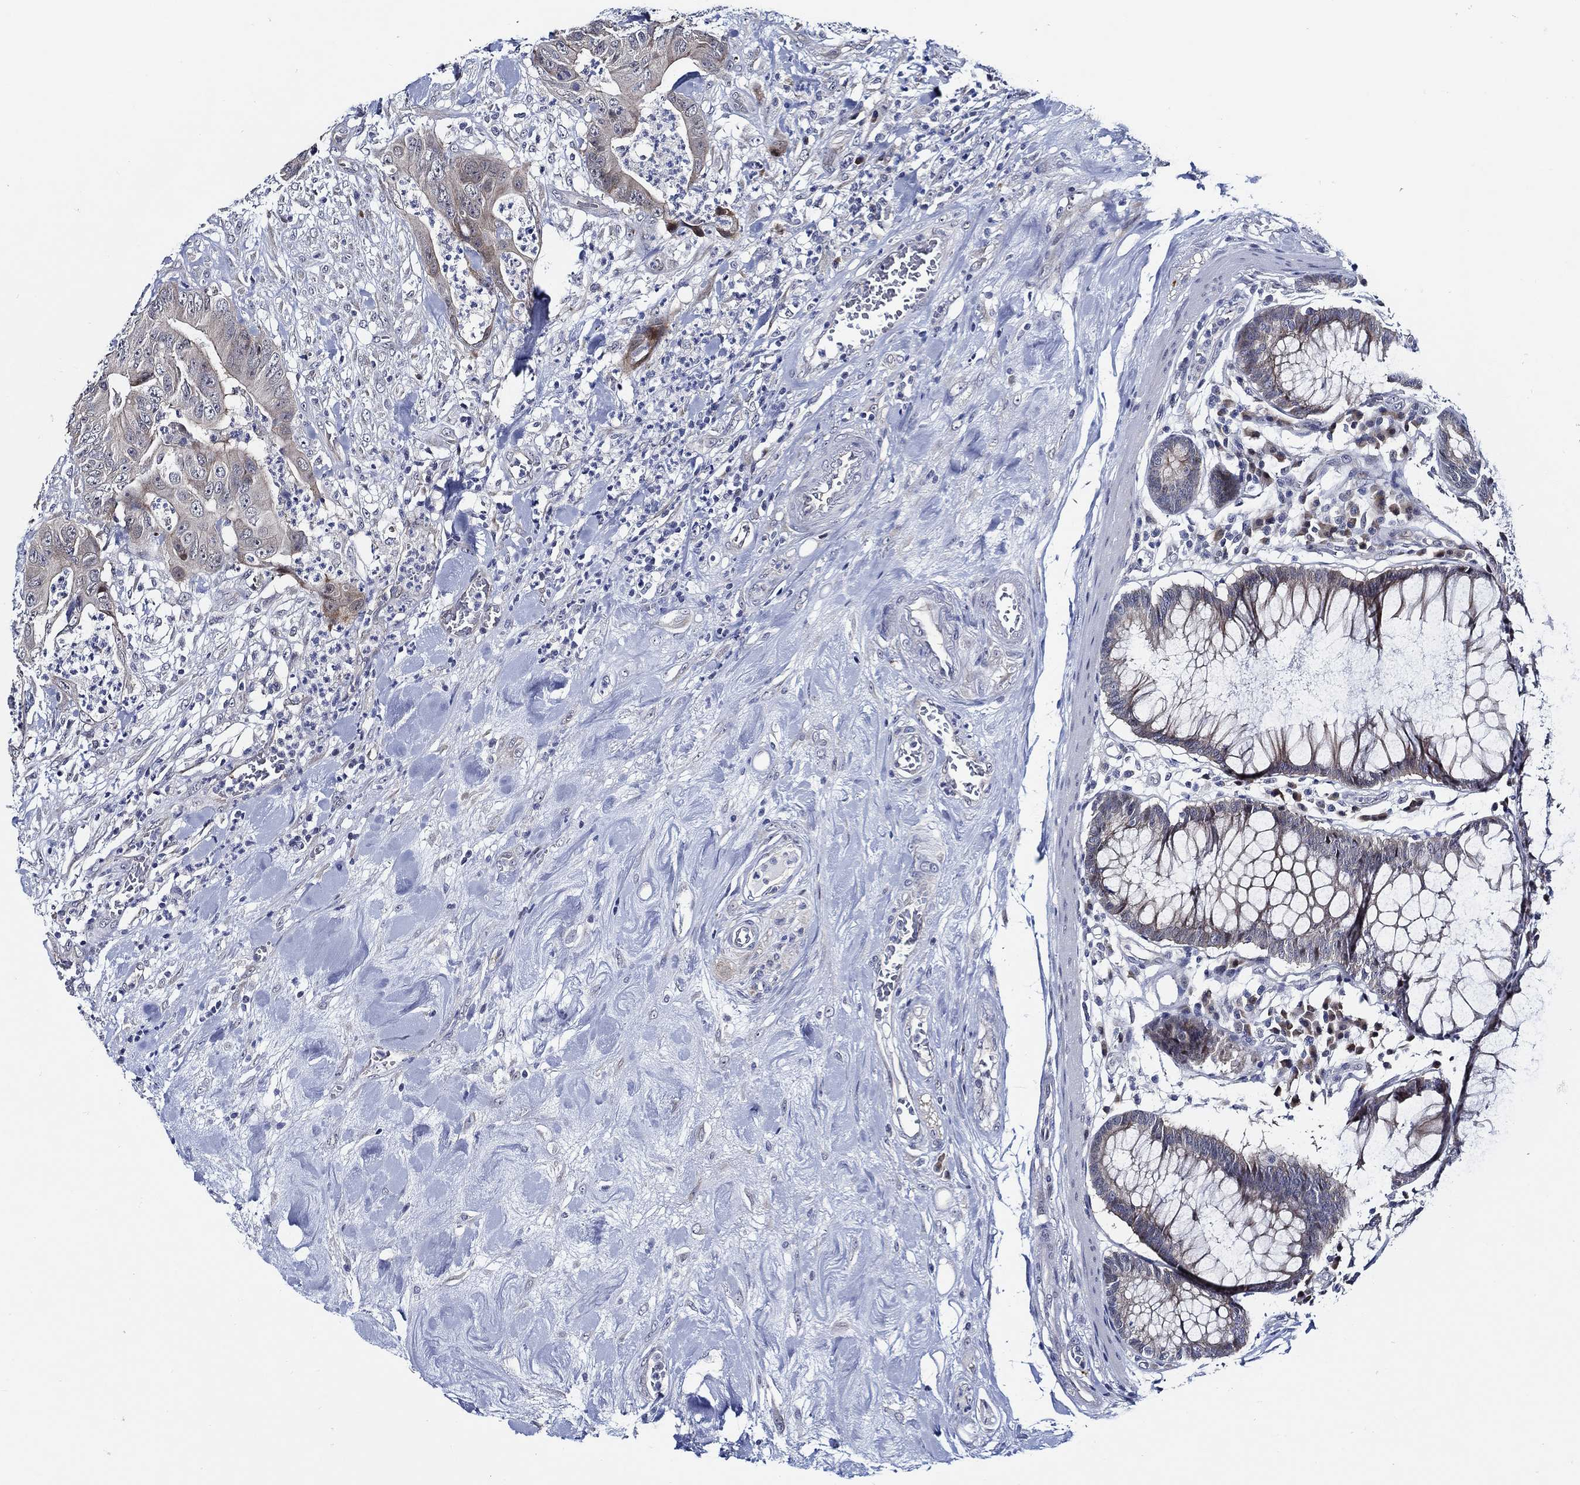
{"staining": {"intensity": "moderate", "quantity": "<25%", "location": "cytoplasmic/membranous"}, "tissue": "colorectal cancer", "cell_type": "Tumor cells", "image_type": "cancer", "snomed": [{"axis": "morphology", "description": "Adenocarcinoma, NOS"}, {"axis": "topography", "description": "Colon"}], "caption": "Protein expression analysis of human colorectal cancer (adenocarcinoma) reveals moderate cytoplasmic/membranous expression in about <25% of tumor cells.", "gene": "C8orf48", "patient": {"sex": "male", "age": 84}}